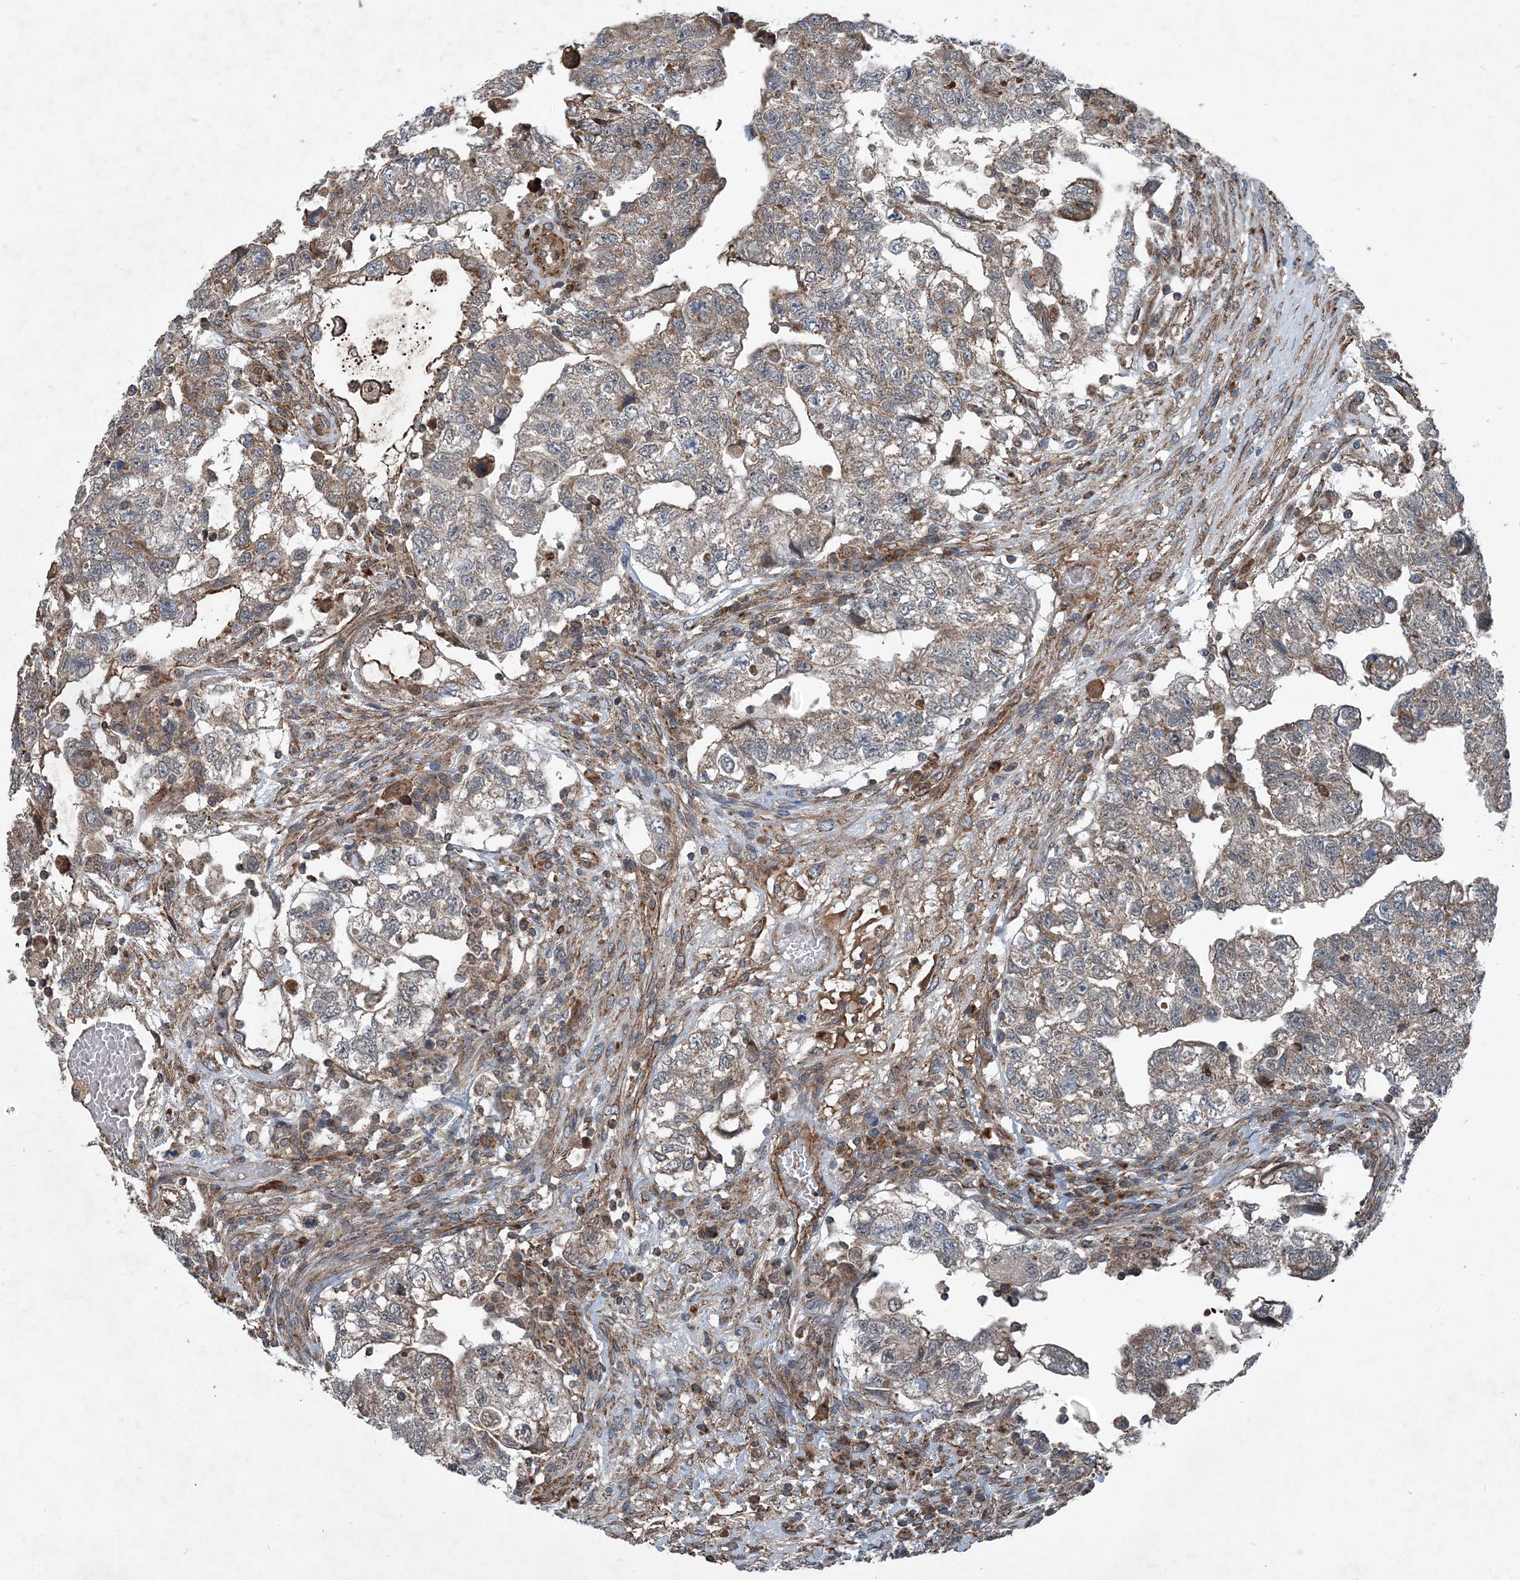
{"staining": {"intensity": "weak", "quantity": ">75%", "location": "cytoplasmic/membranous"}, "tissue": "testis cancer", "cell_type": "Tumor cells", "image_type": "cancer", "snomed": [{"axis": "morphology", "description": "Carcinoma, Embryonal, NOS"}, {"axis": "topography", "description": "Testis"}], "caption": "Immunohistochemistry (IHC) photomicrograph of neoplastic tissue: testis cancer (embryonal carcinoma) stained using immunohistochemistry exhibits low levels of weak protein expression localized specifically in the cytoplasmic/membranous of tumor cells, appearing as a cytoplasmic/membranous brown color.", "gene": "NDUFA2", "patient": {"sex": "male", "age": 36}}